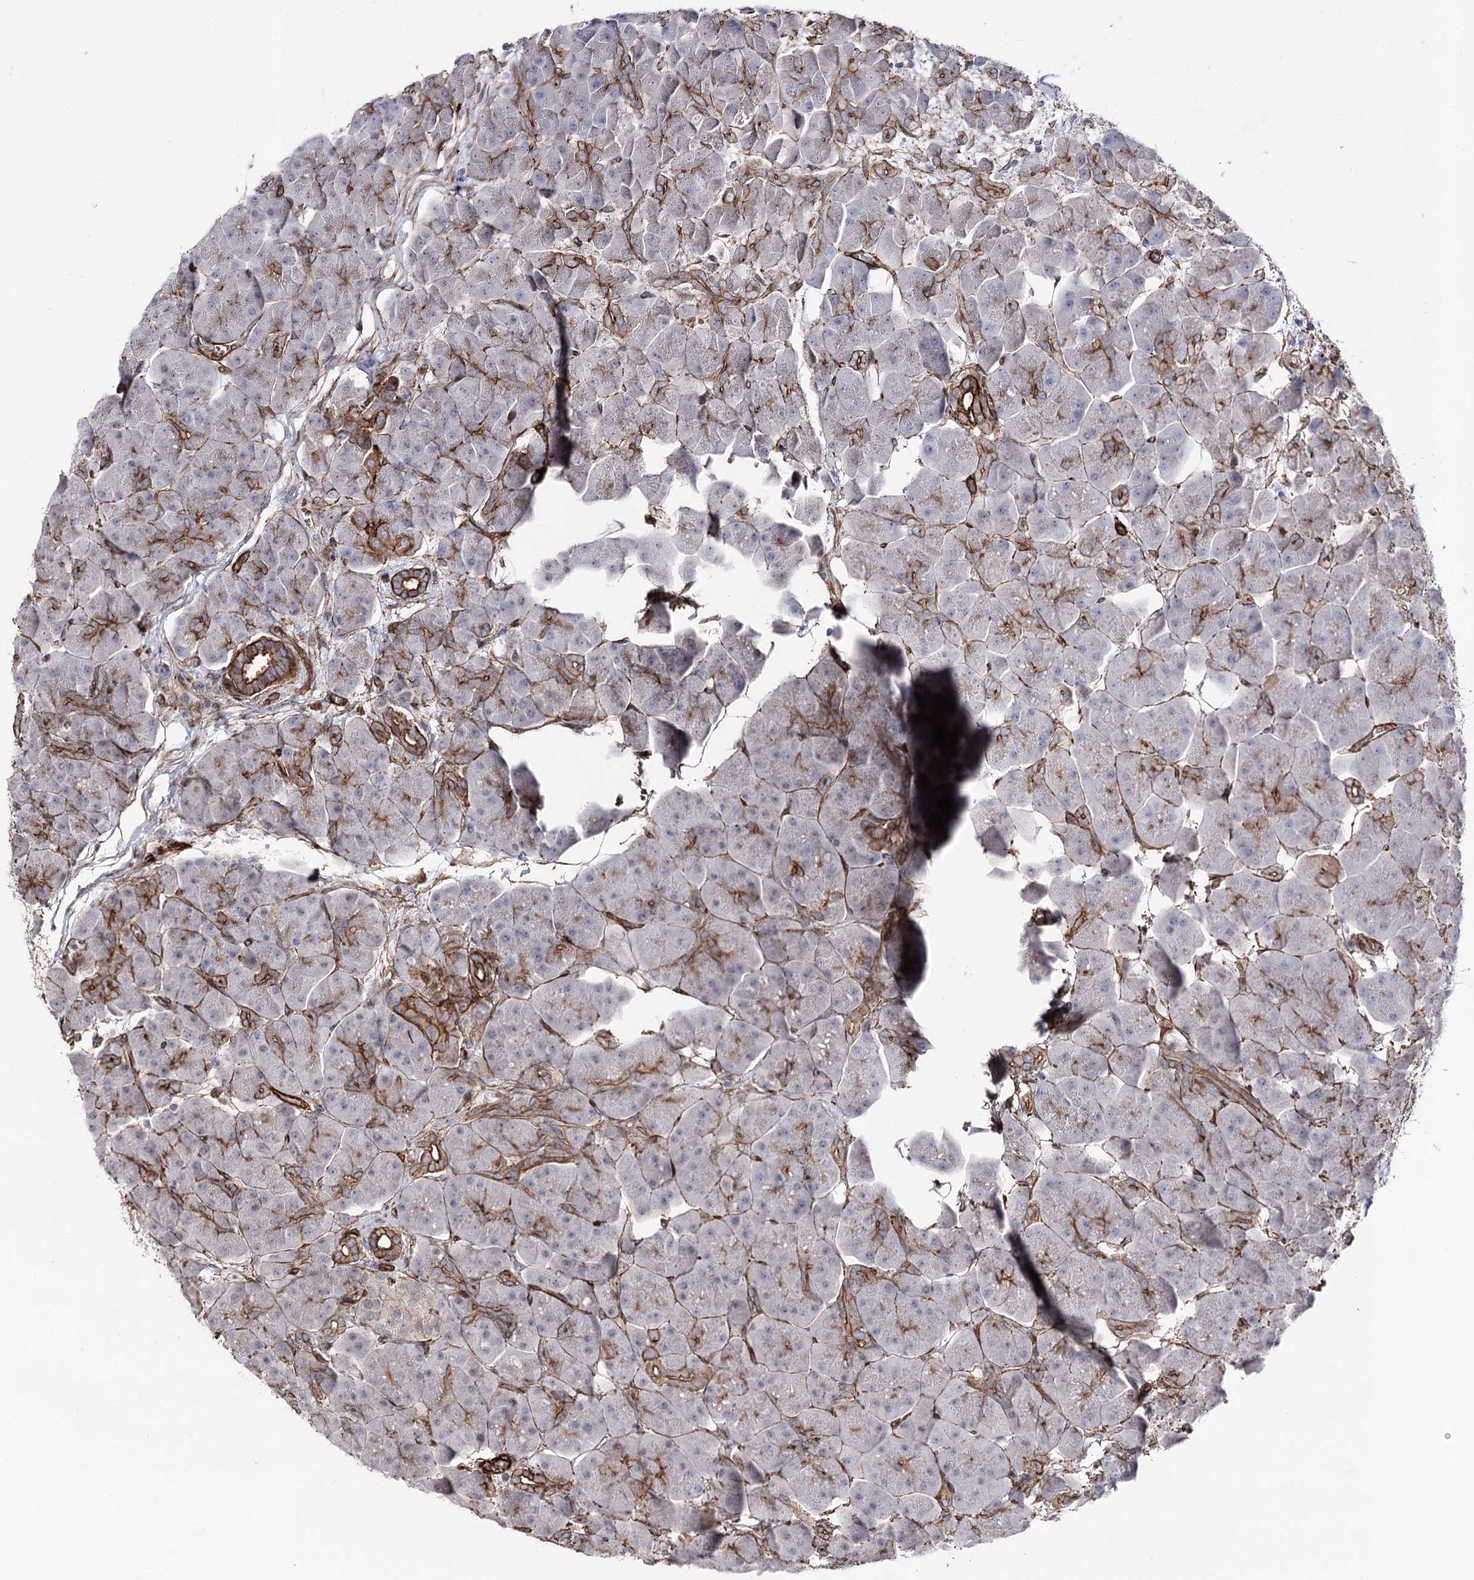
{"staining": {"intensity": "strong", "quantity": "<25%", "location": "cytoplasmic/membranous"}, "tissue": "pancreas", "cell_type": "Exocrine glandular cells", "image_type": "normal", "snomed": [{"axis": "morphology", "description": "Normal tissue, NOS"}, {"axis": "topography", "description": "Pancreas"}], "caption": "Immunohistochemical staining of benign pancreas displays medium levels of strong cytoplasmic/membranous positivity in about <25% of exocrine glandular cells.", "gene": "ARHGAP20", "patient": {"sex": "male", "age": 66}}